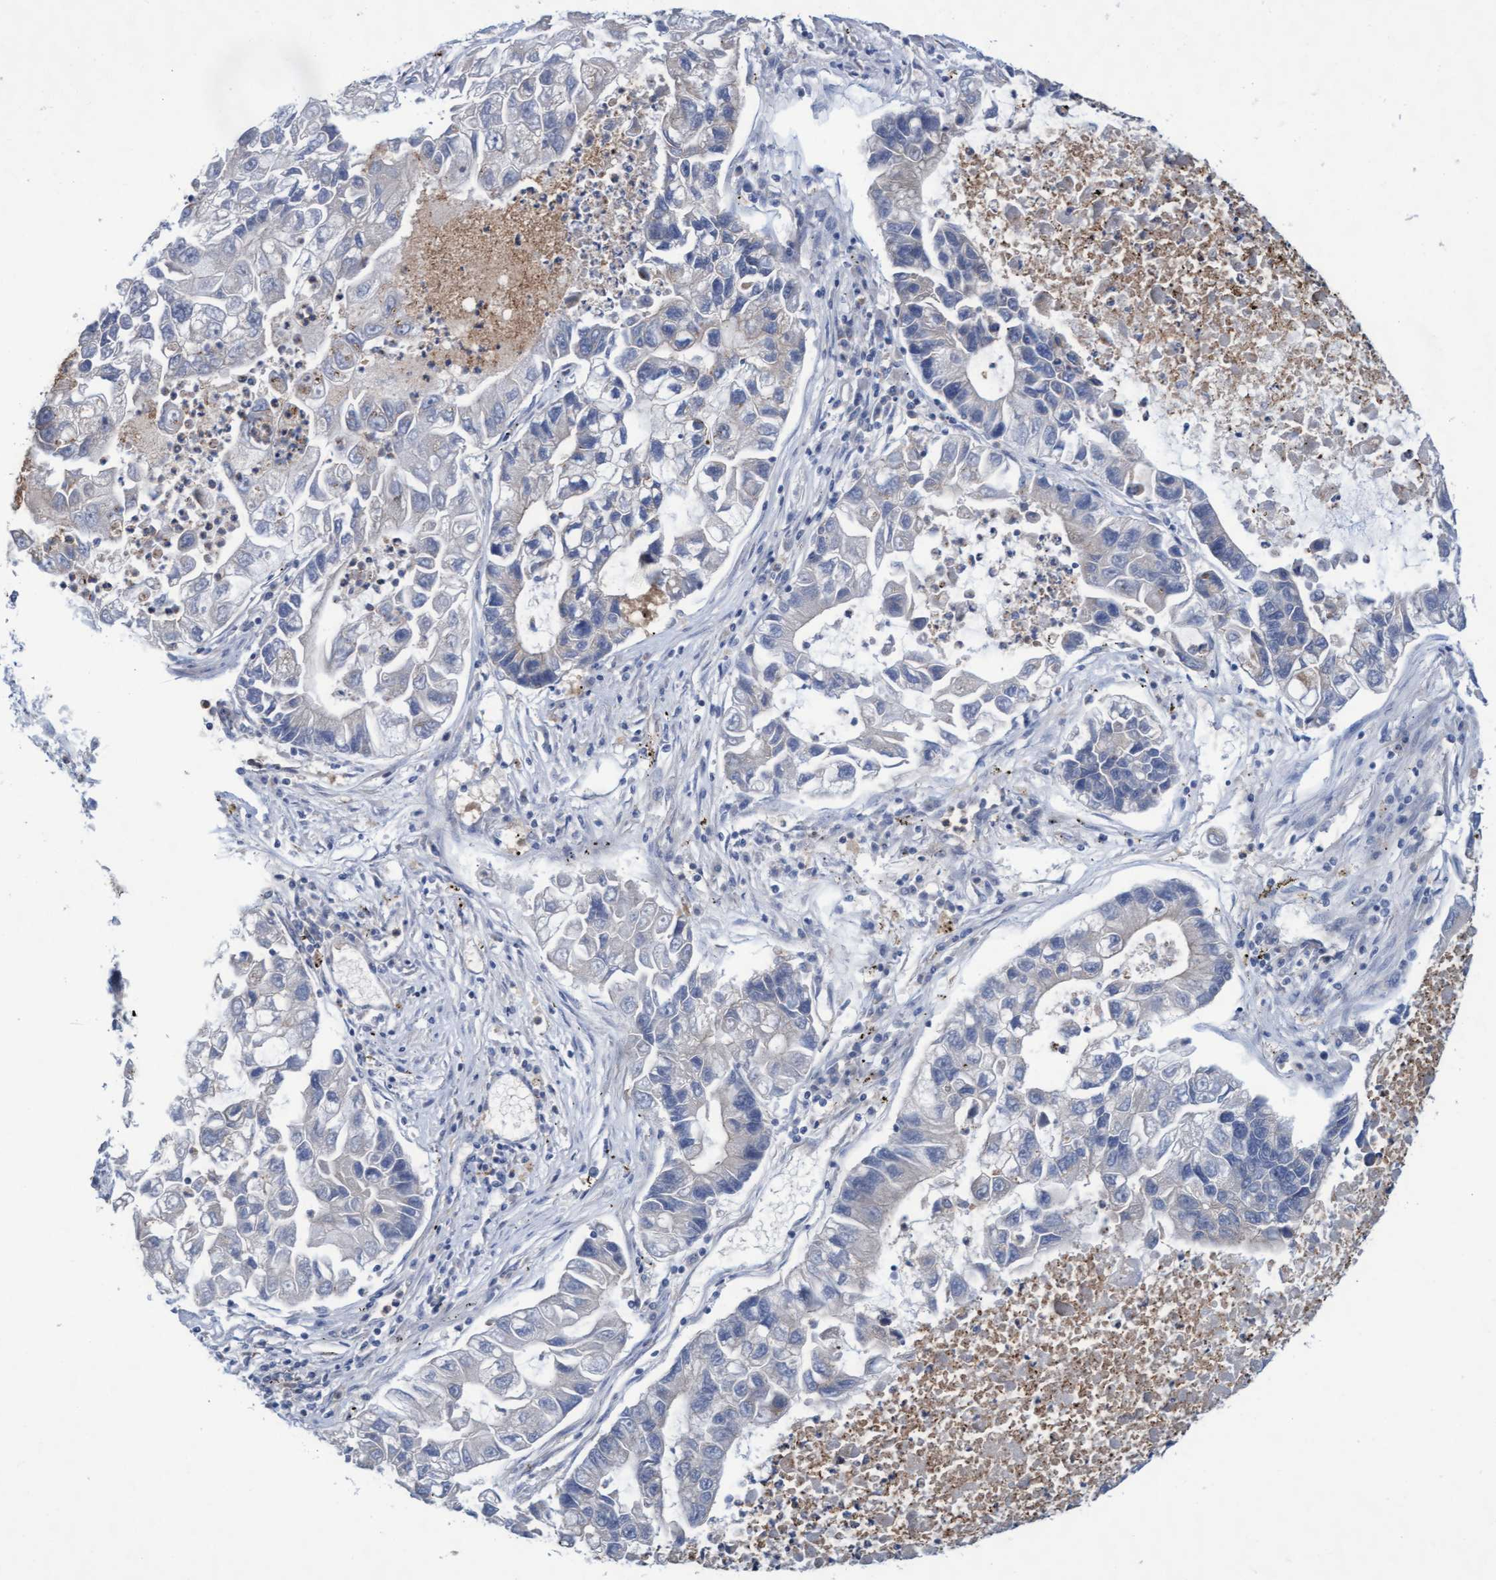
{"staining": {"intensity": "negative", "quantity": "none", "location": "none"}, "tissue": "lung cancer", "cell_type": "Tumor cells", "image_type": "cancer", "snomed": [{"axis": "morphology", "description": "Adenocarcinoma, NOS"}, {"axis": "topography", "description": "Lung"}], "caption": "Immunohistochemical staining of lung cancer demonstrates no significant positivity in tumor cells.", "gene": "ABCF2", "patient": {"sex": "female", "age": 51}}